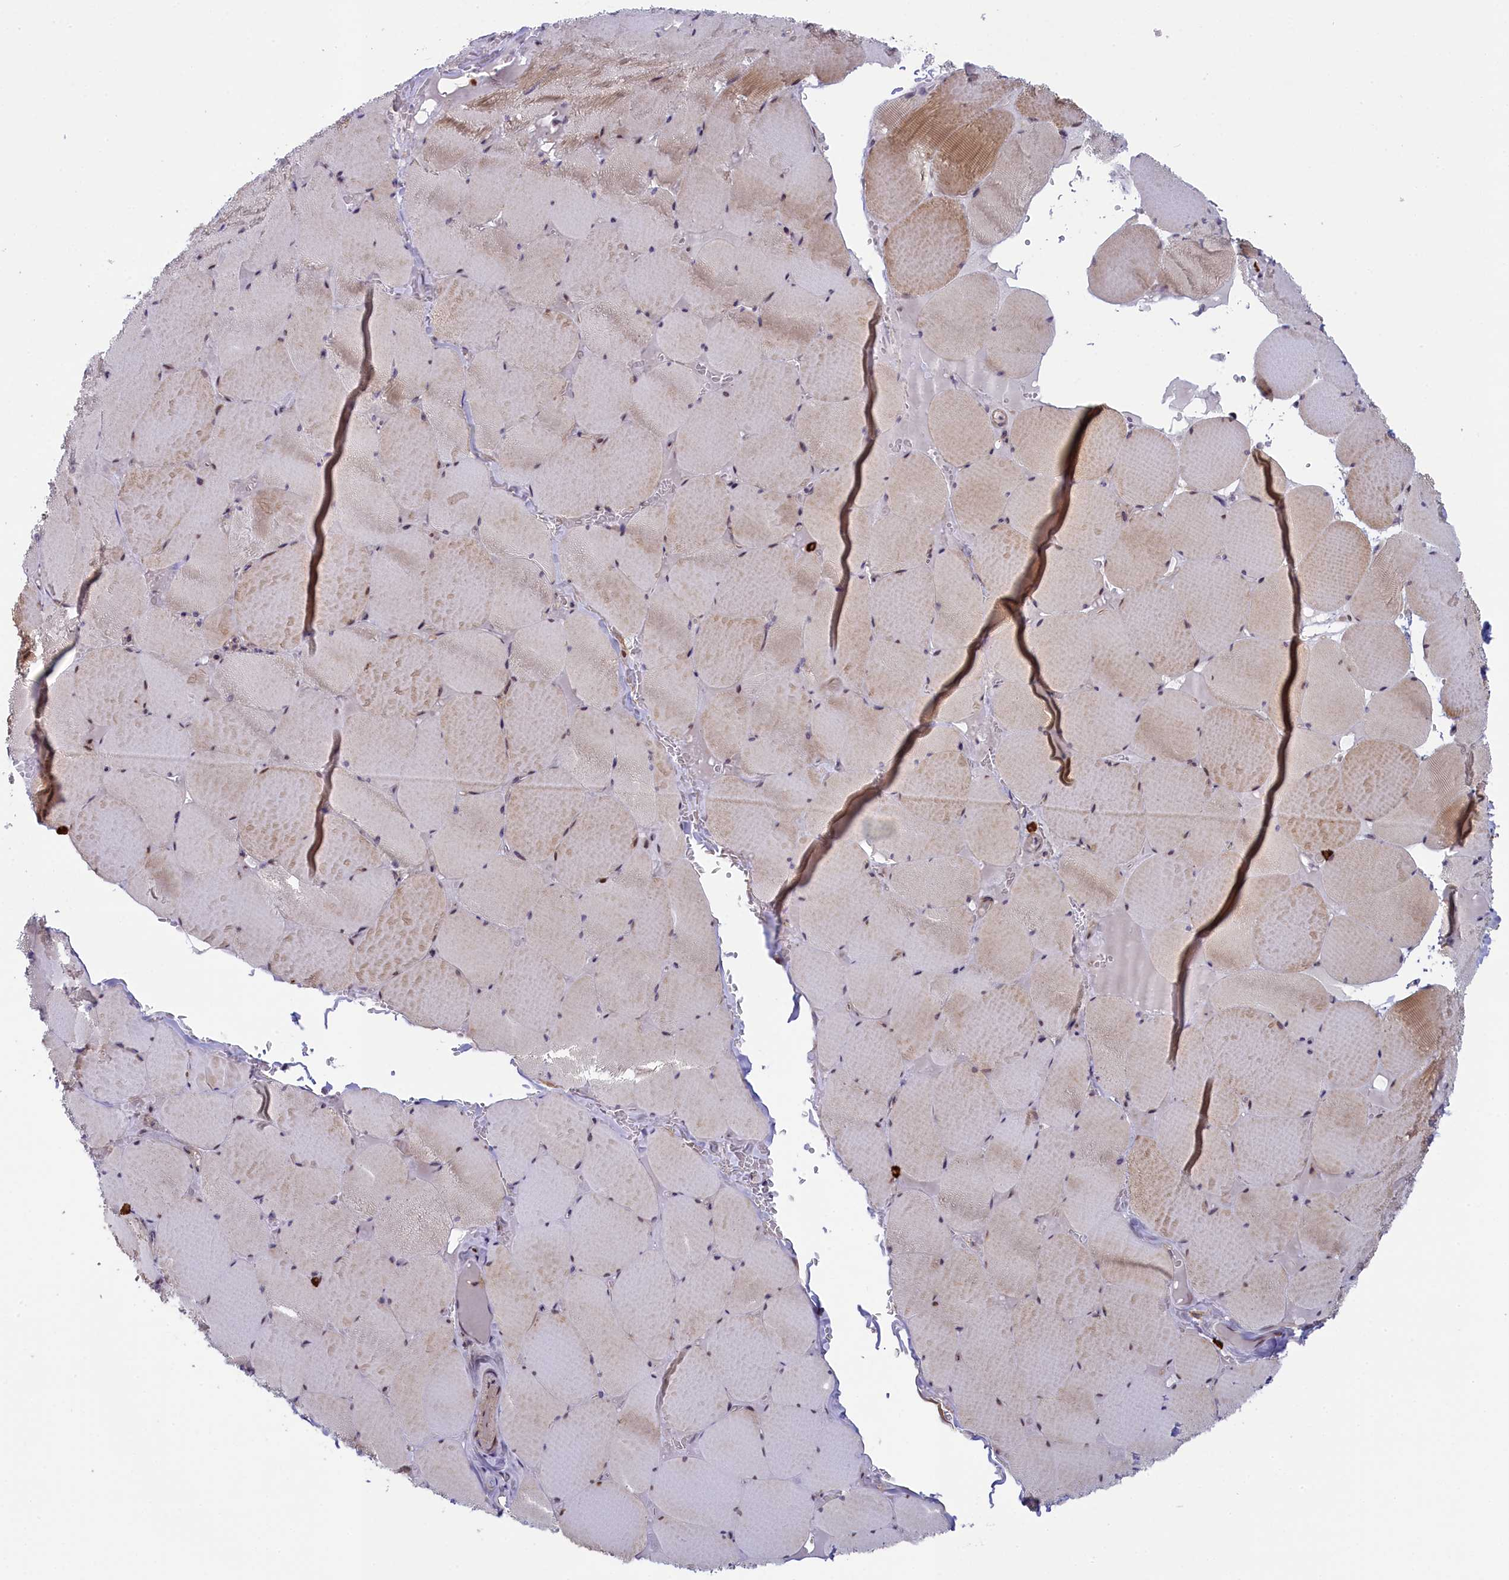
{"staining": {"intensity": "moderate", "quantity": "<25%", "location": "cytoplasmic/membranous"}, "tissue": "skeletal muscle", "cell_type": "Myocytes", "image_type": "normal", "snomed": [{"axis": "morphology", "description": "Normal tissue, NOS"}, {"axis": "topography", "description": "Skeletal muscle"}, {"axis": "topography", "description": "Head-Neck"}], "caption": "The micrograph exhibits a brown stain indicating the presence of a protein in the cytoplasmic/membranous of myocytes in skeletal muscle. (IHC, brightfield microscopy, high magnification).", "gene": "CCL23", "patient": {"sex": "male", "age": 66}}